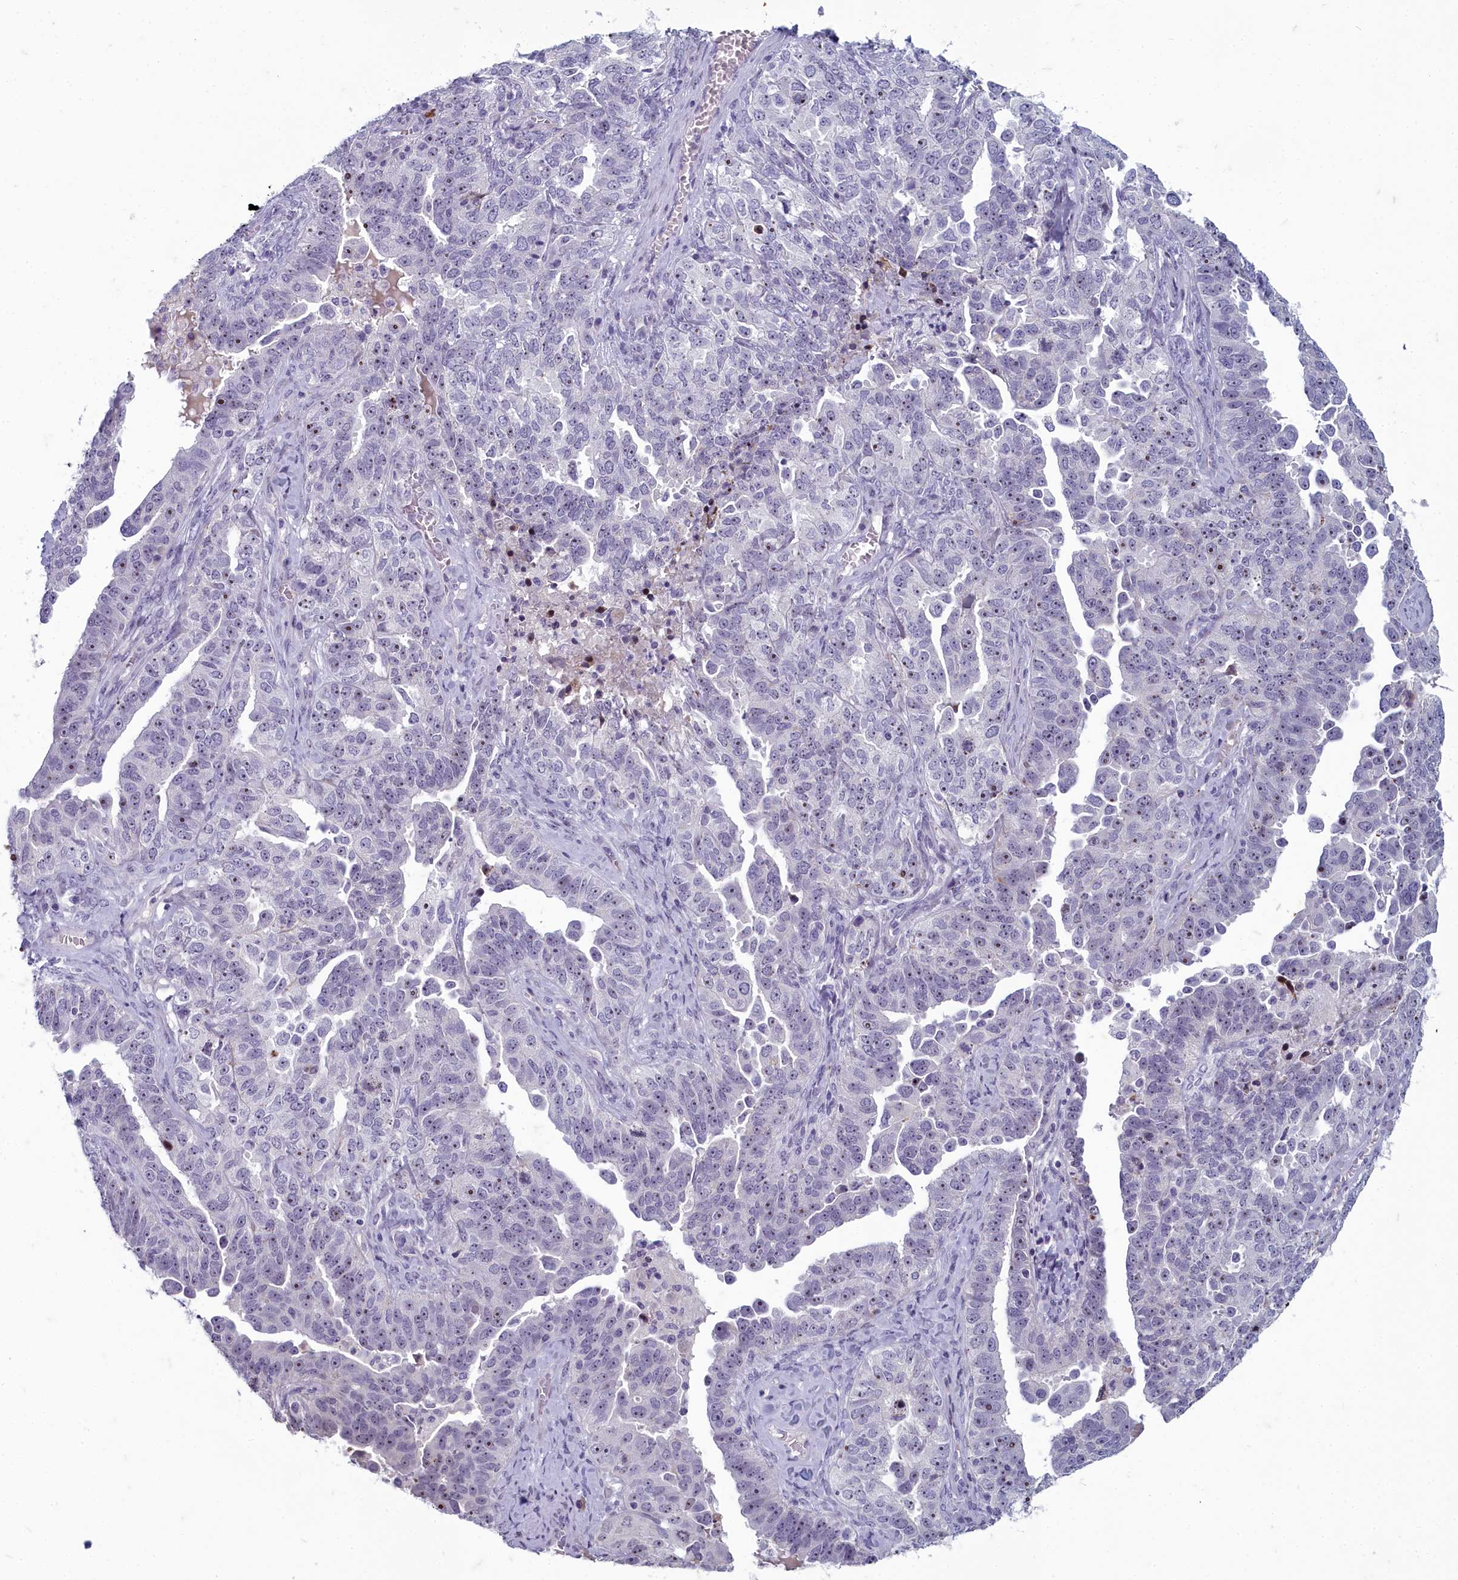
{"staining": {"intensity": "moderate", "quantity": "<25%", "location": "nuclear"}, "tissue": "ovarian cancer", "cell_type": "Tumor cells", "image_type": "cancer", "snomed": [{"axis": "morphology", "description": "Carcinoma, endometroid"}, {"axis": "topography", "description": "Ovary"}], "caption": "Moderate nuclear protein staining is seen in about <25% of tumor cells in ovarian cancer (endometroid carcinoma). (Brightfield microscopy of DAB IHC at high magnification).", "gene": "INSYN2A", "patient": {"sex": "female", "age": 62}}